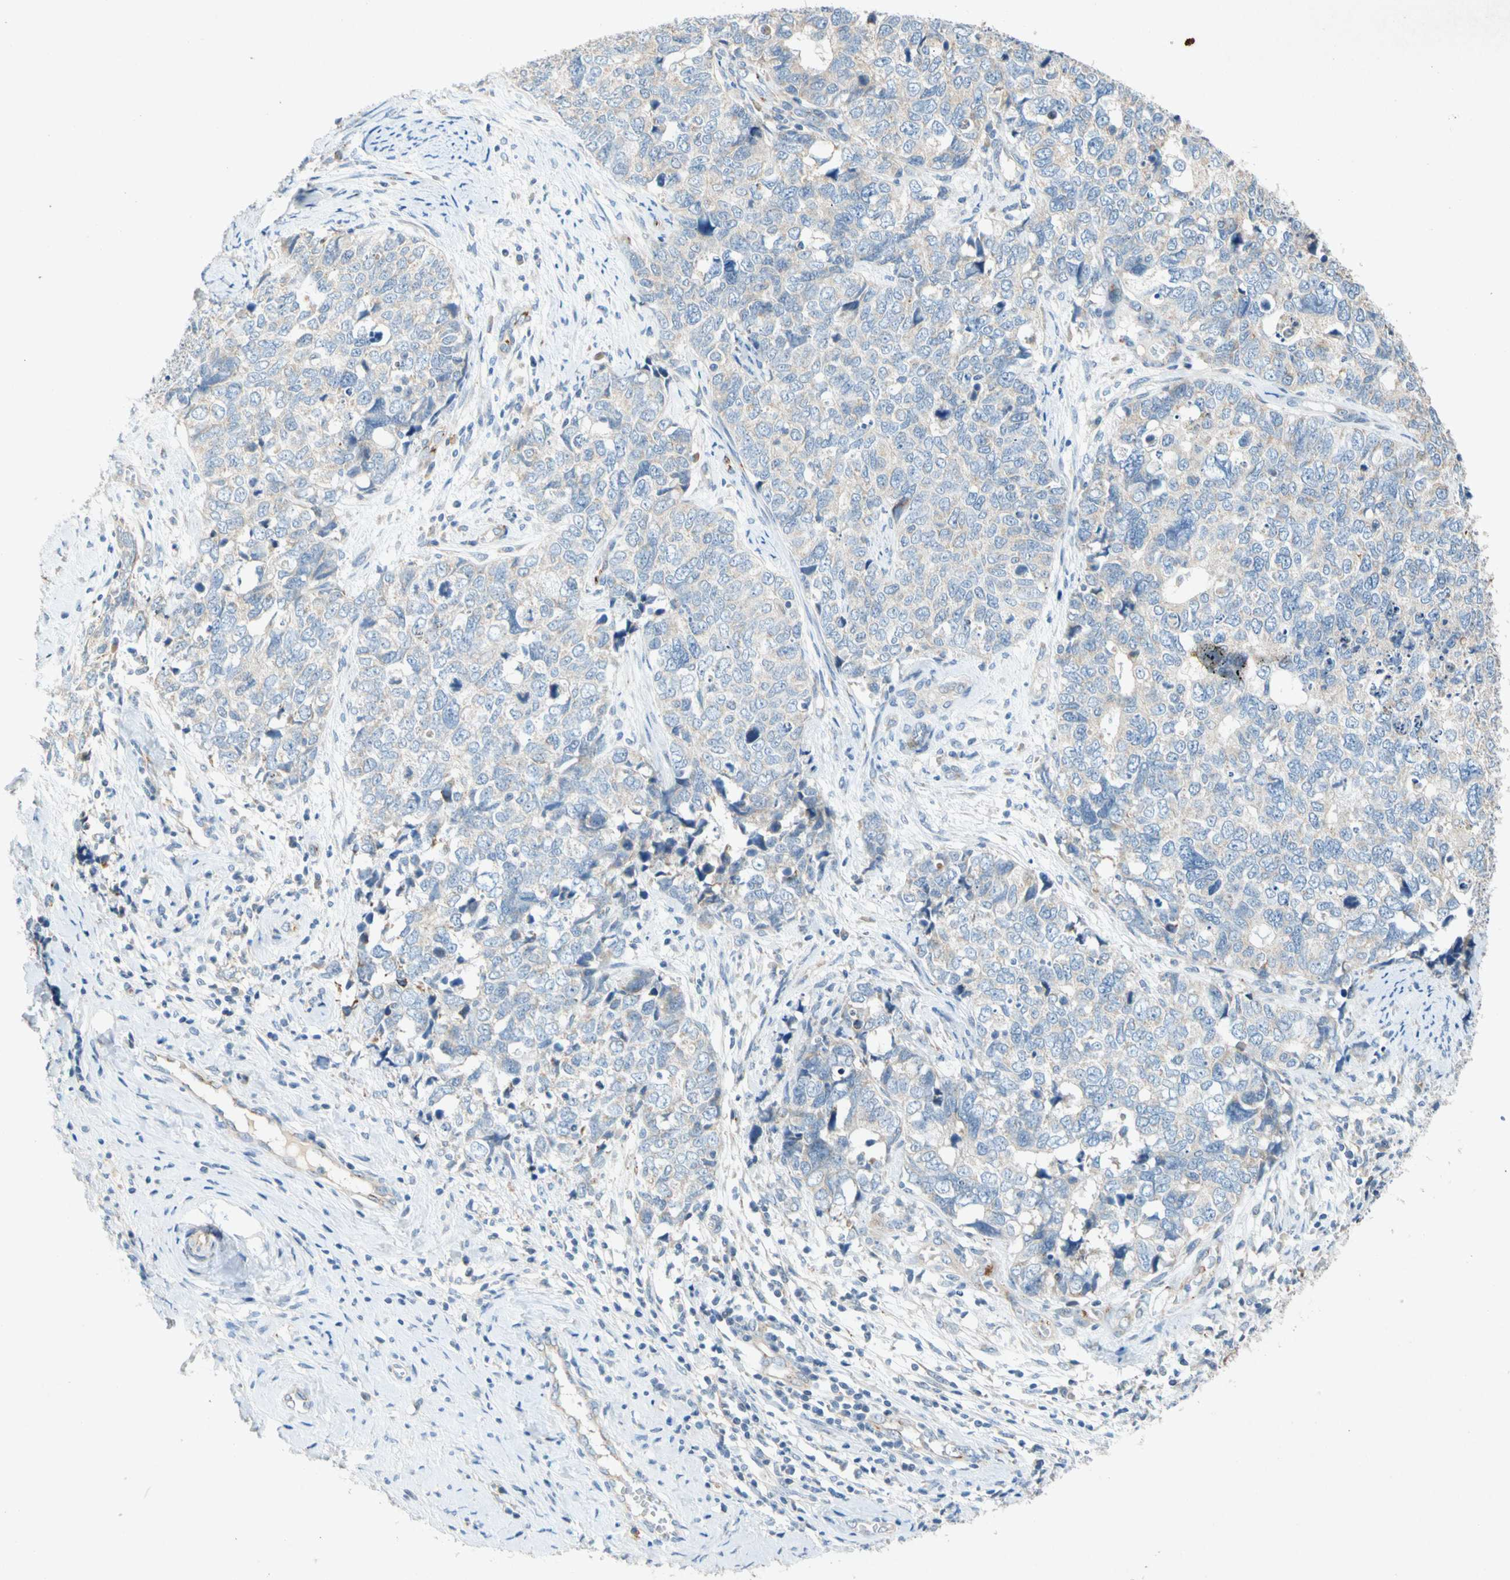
{"staining": {"intensity": "weak", "quantity": "25%-75%", "location": "cytoplasmic/membranous"}, "tissue": "cervical cancer", "cell_type": "Tumor cells", "image_type": "cancer", "snomed": [{"axis": "morphology", "description": "Squamous cell carcinoma, NOS"}, {"axis": "topography", "description": "Cervix"}], "caption": "Protein expression analysis of cervical cancer (squamous cell carcinoma) demonstrates weak cytoplasmic/membranous positivity in approximately 25%-75% of tumor cells. (DAB (3,3'-diaminobenzidine) = brown stain, brightfield microscopy at high magnification).", "gene": "GASK1B", "patient": {"sex": "female", "age": 63}}